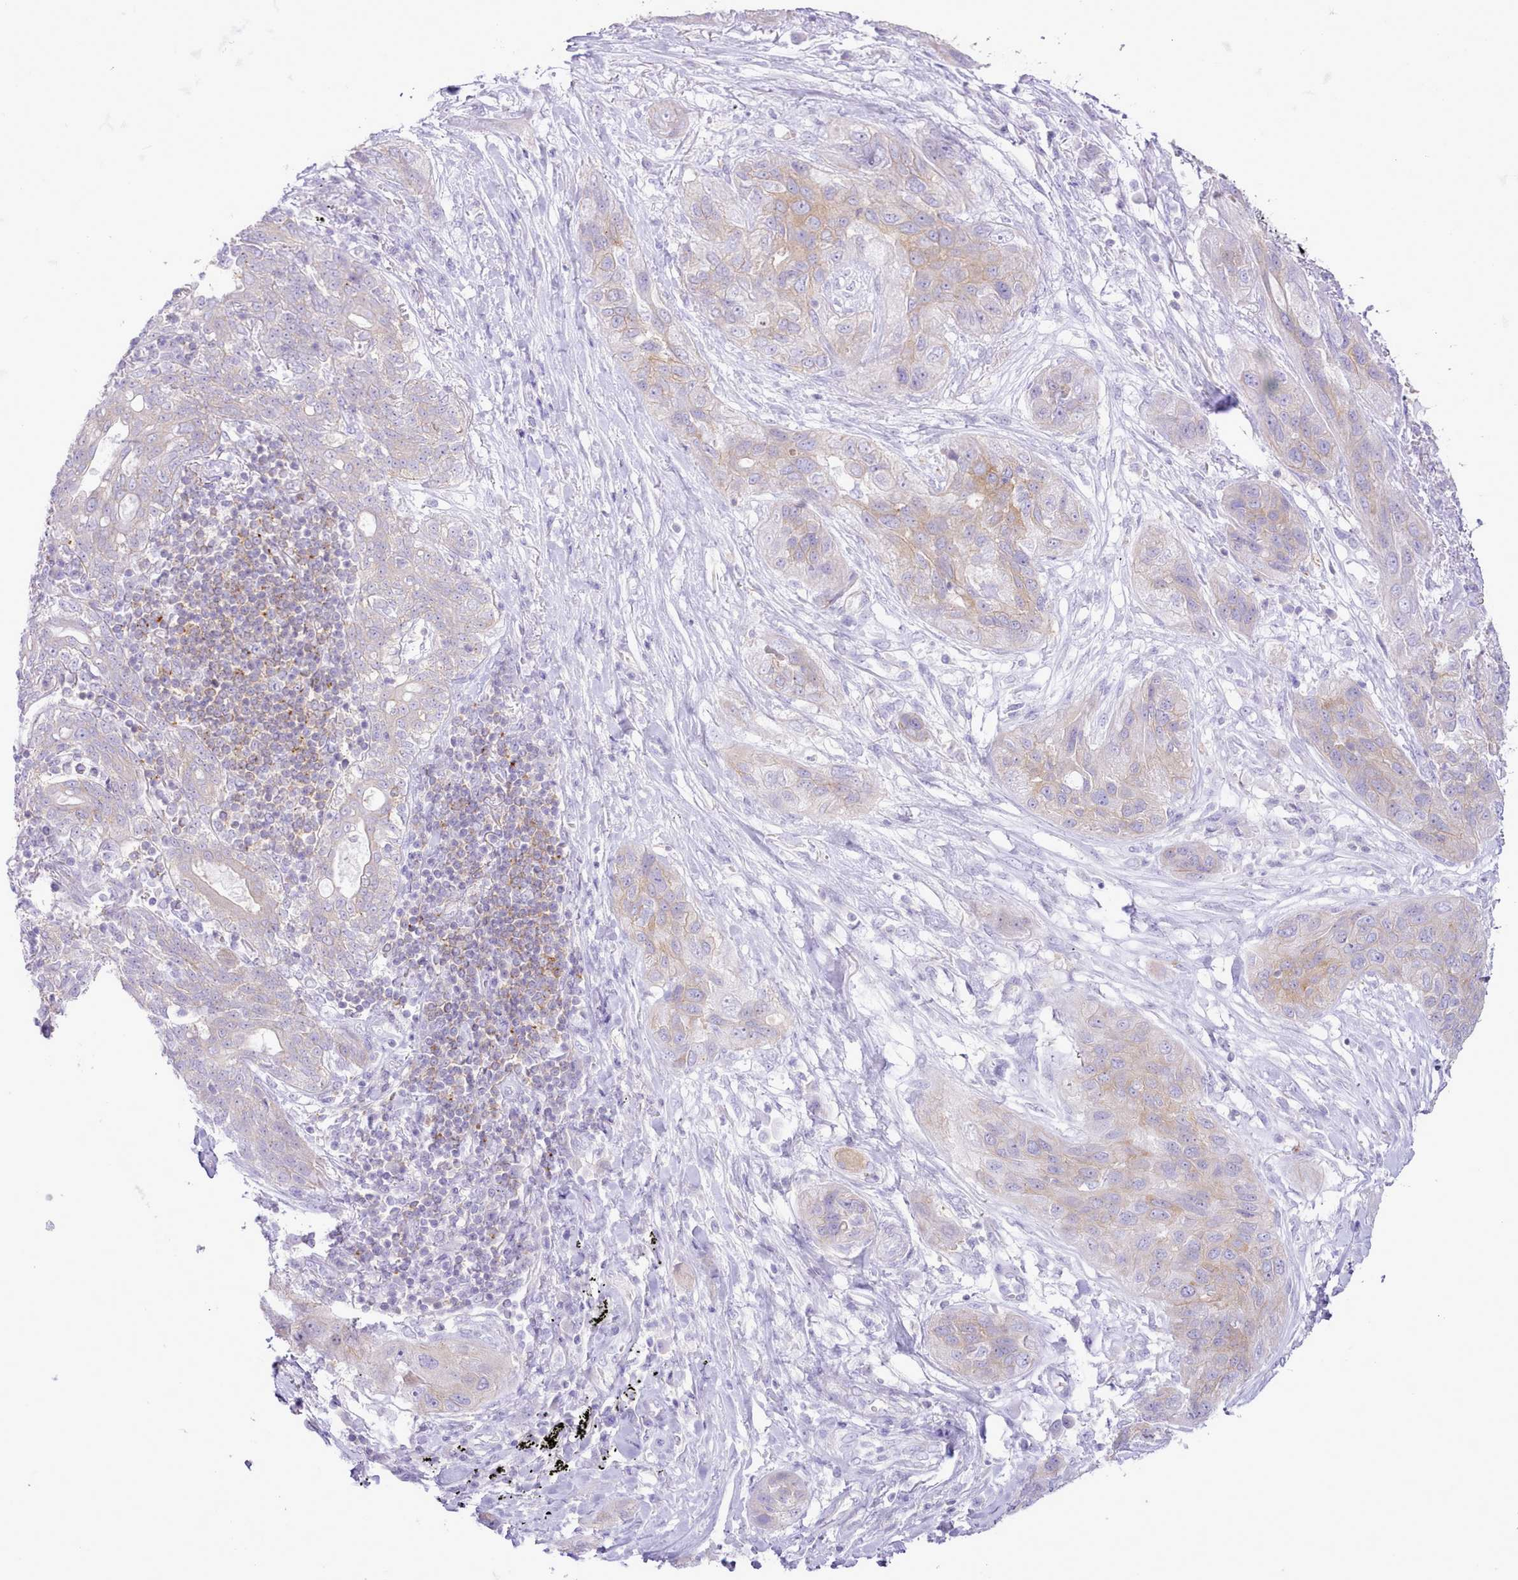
{"staining": {"intensity": "weak", "quantity": "25%-75%", "location": "cytoplasmic/membranous"}, "tissue": "lung cancer", "cell_type": "Tumor cells", "image_type": "cancer", "snomed": [{"axis": "morphology", "description": "Squamous cell carcinoma, NOS"}, {"axis": "topography", "description": "Lung"}], "caption": "Weak cytoplasmic/membranous staining is present in about 25%-75% of tumor cells in lung cancer (squamous cell carcinoma). The protein of interest is stained brown, and the nuclei are stained in blue (DAB IHC with brightfield microscopy, high magnification).", "gene": "MDFI", "patient": {"sex": "female", "age": 70}}